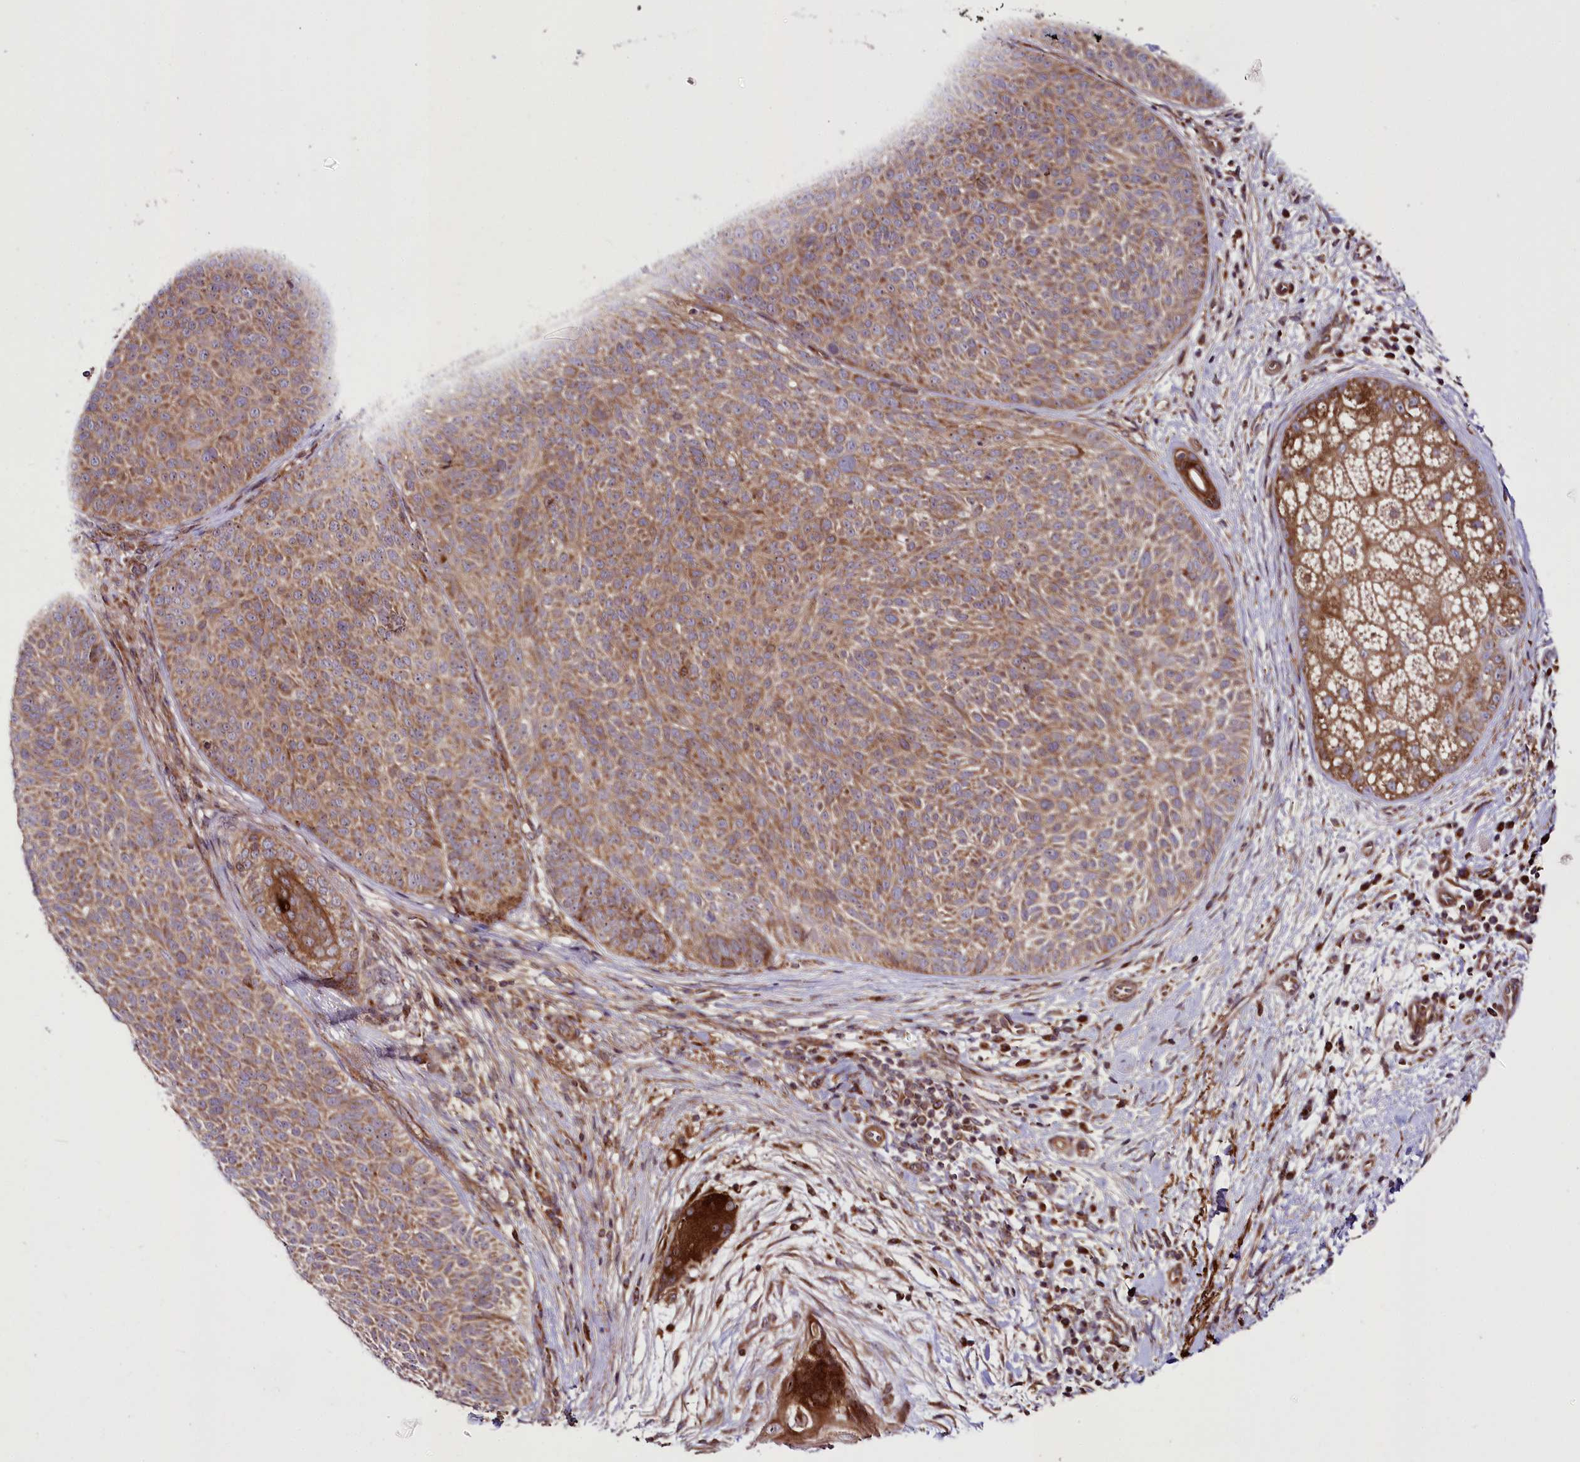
{"staining": {"intensity": "moderate", "quantity": ">75%", "location": "cytoplasmic/membranous"}, "tissue": "skin cancer", "cell_type": "Tumor cells", "image_type": "cancer", "snomed": [{"axis": "morphology", "description": "Basal cell carcinoma"}, {"axis": "topography", "description": "Skin"}], "caption": "Immunohistochemistry micrograph of human skin cancer (basal cell carcinoma) stained for a protein (brown), which reveals medium levels of moderate cytoplasmic/membranous staining in approximately >75% of tumor cells.", "gene": "RAB7A", "patient": {"sex": "male", "age": 85}}